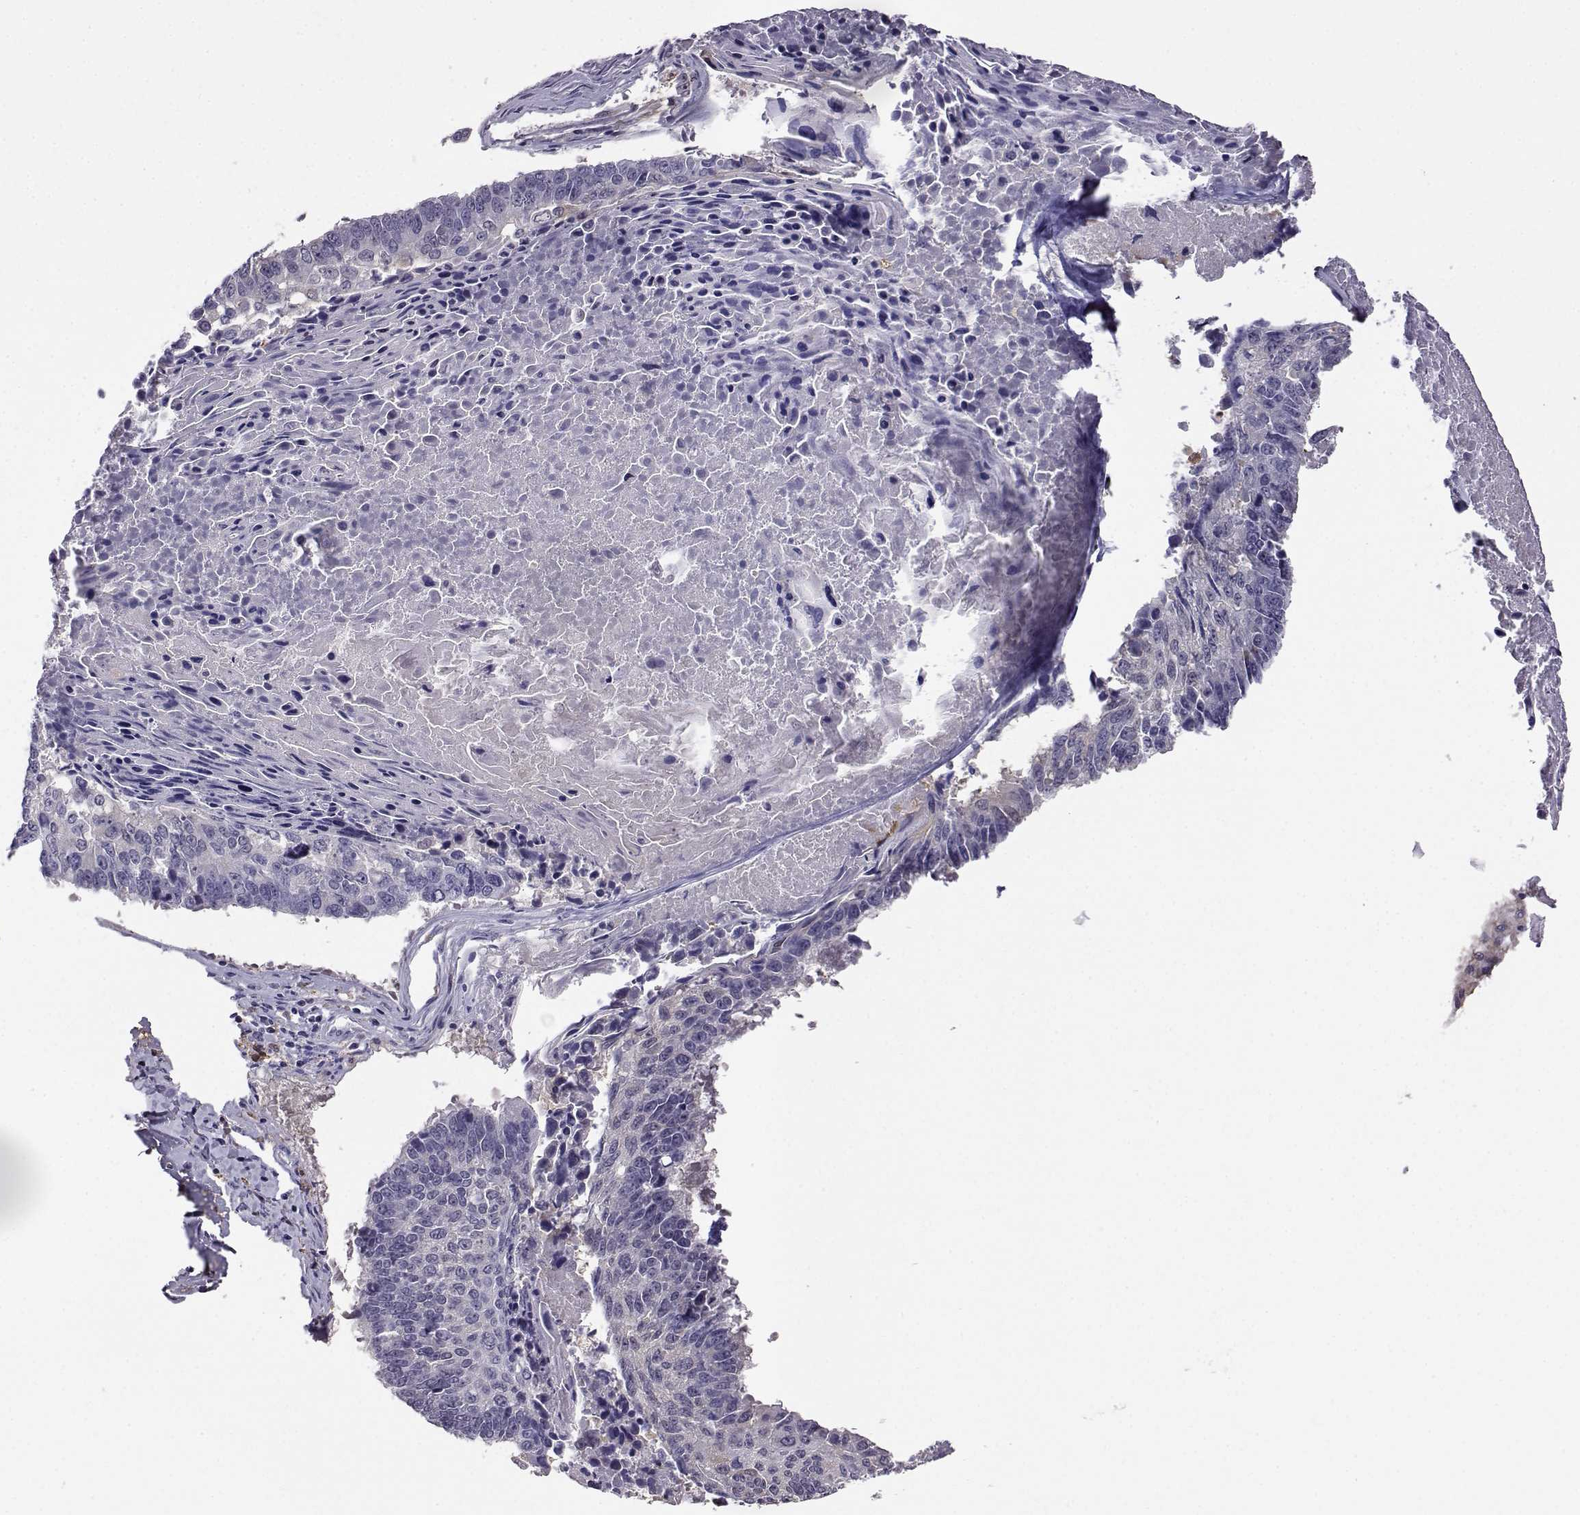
{"staining": {"intensity": "negative", "quantity": "none", "location": "none"}, "tissue": "lung cancer", "cell_type": "Tumor cells", "image_type": "cancer", "snomed": [{"axis": "morphology", "description": "Squamous cell carcinoma, NOS"}, {"axis": "topography", "description": "Lung"}], "caption": "This is an IHC micrograph of human lung squamous cell carcinoma. There is no staining in tumor cells.", "gene": "AKR1B1", "patient": {"sex": "male", "age": 73}}